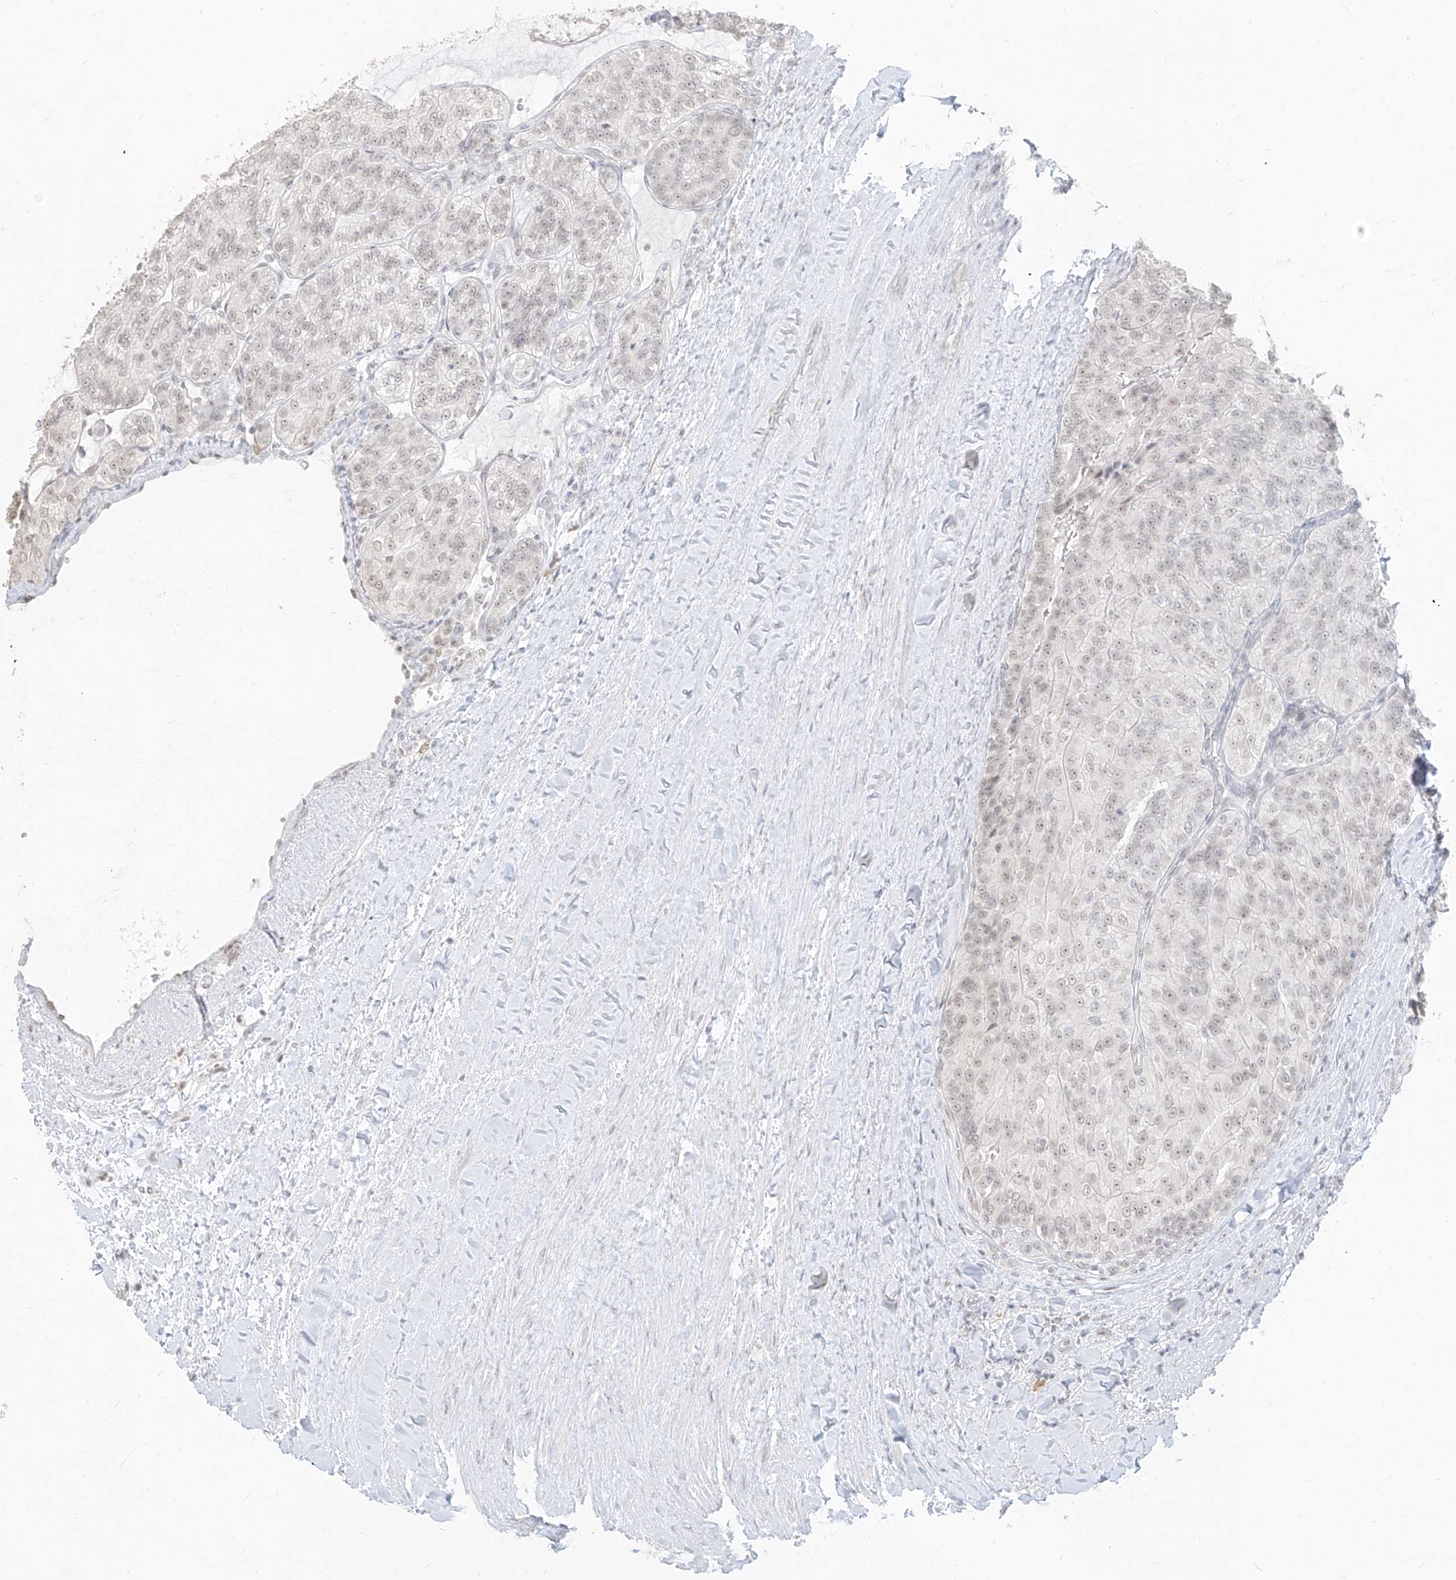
{"staining": {"intensity": "negative", "quantity": "none", "location": "none"}, "tissue": "renal cancer", "cell_type": "Tumor cells", "image_type": "cancer", "snomed": [{"axis": "morphology", "description": "Adenocarcinoma, NOS"}, {"axis": "topography", "description": "Kidney"}], "caption": "The micrograph shows no significant staining in tumor cells of renal cancer.", "gene": "SUPT5H", "patient": {"sex": "female", "age": 63}}